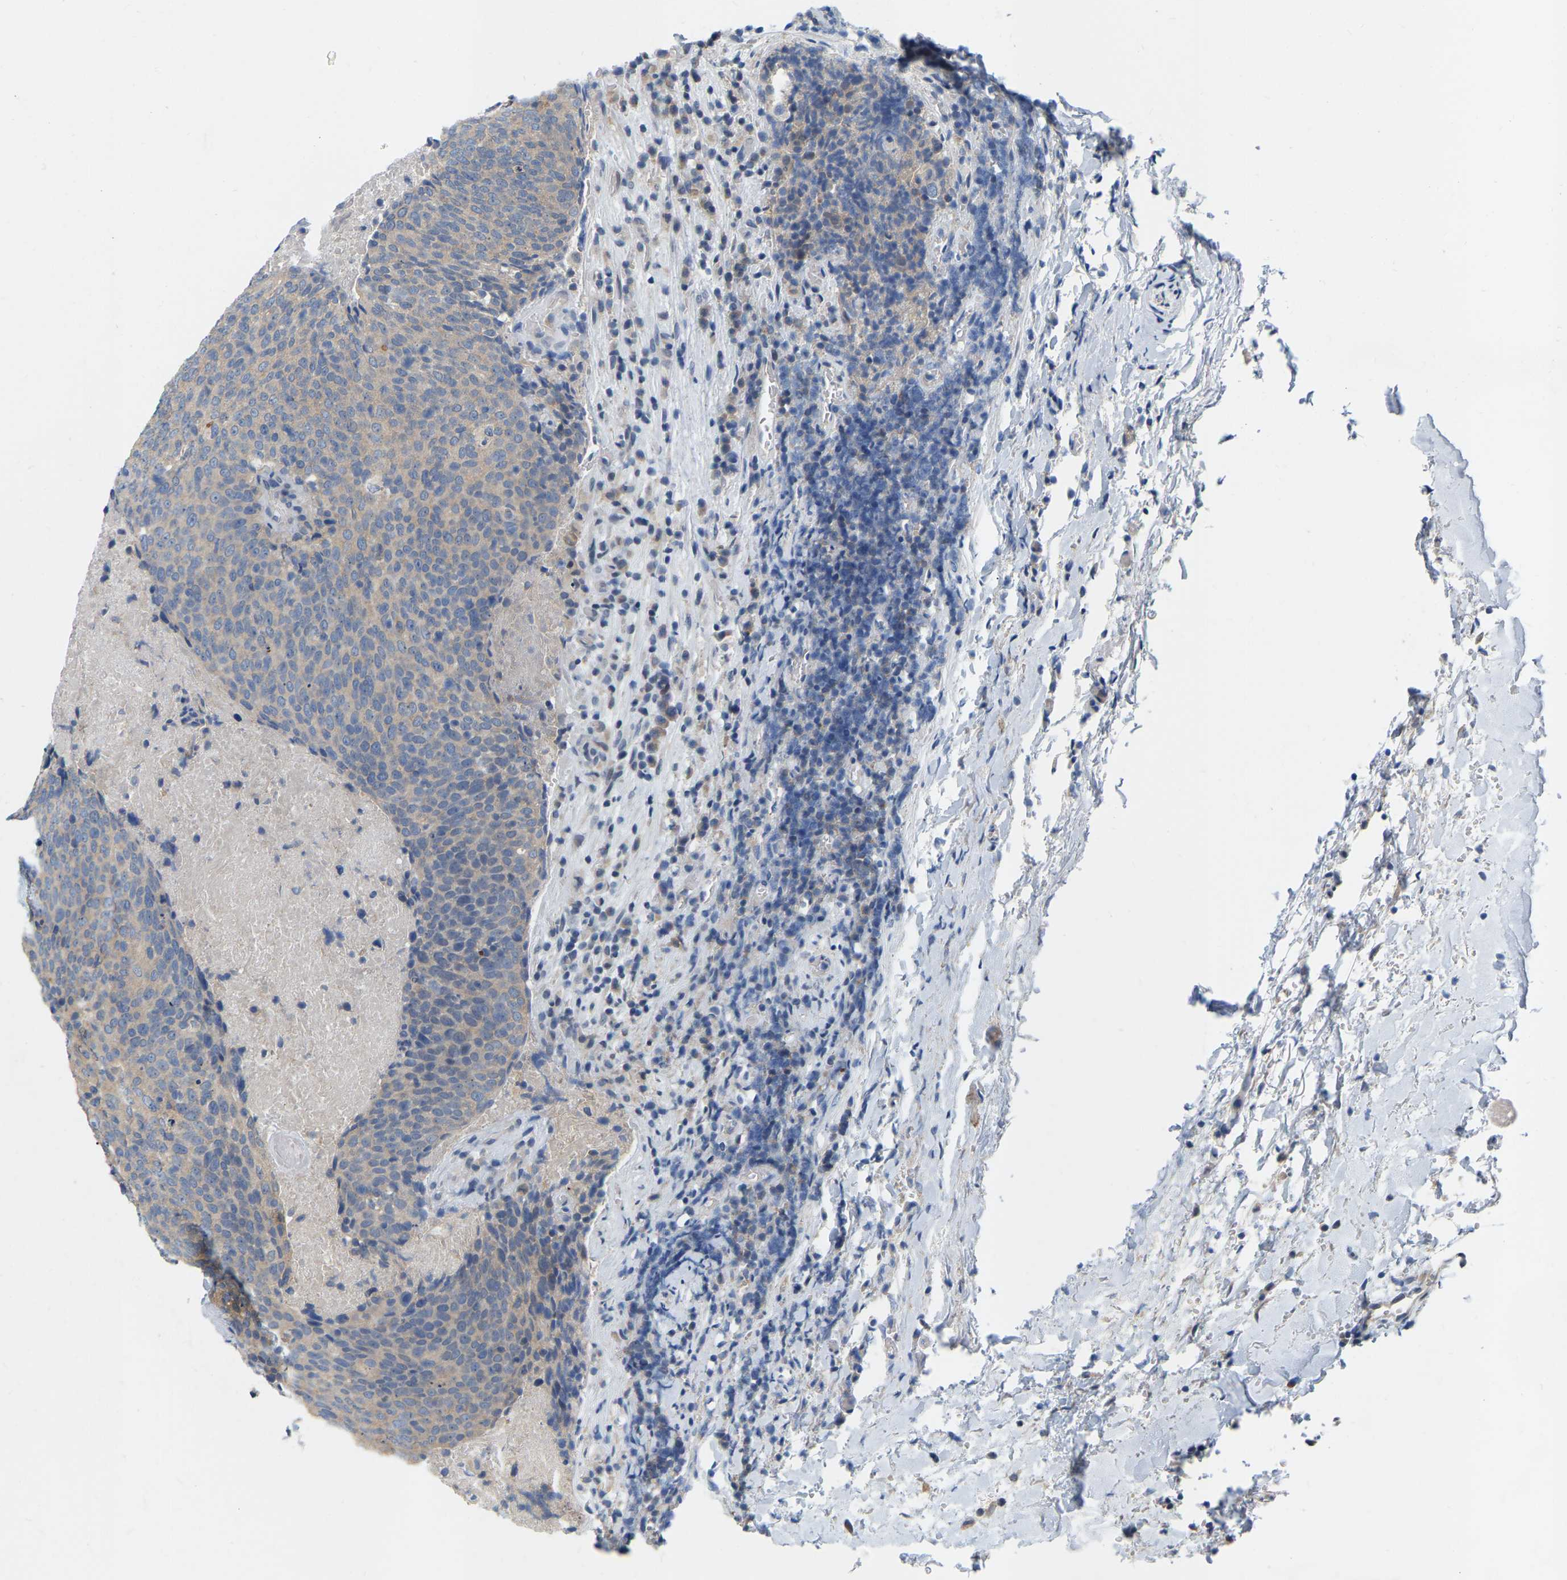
{"staining": {"intensity": "negative", "quantity": "none", "location": "none"}, "tissue": "head and neck cancer", "cell_type": "Tumor cells", "image_type": "cancer", "snomed": [{"axis": "morphology", "description": "Squamous cell carcinoma, NOS"}, {"axis": "morphology", "description": "Squamous cell carcinoma, metastatic, NOS"}, {"axis": "topography", "description": "Lymph node"}, {"axis": "topography", "description": "Head-Neck"}], "caption": "Tumor cells show no significant protein expression in head and neck cancer. The staining was performed using DAB (3,3'-diaminobenzidine) to visualize the protein expression in brown, while the nuclei were stained in blue with hematoxylin (Magnification: 20x).", "gene": "WIPI2", "patient": {"sex": "male", "age": 62}}